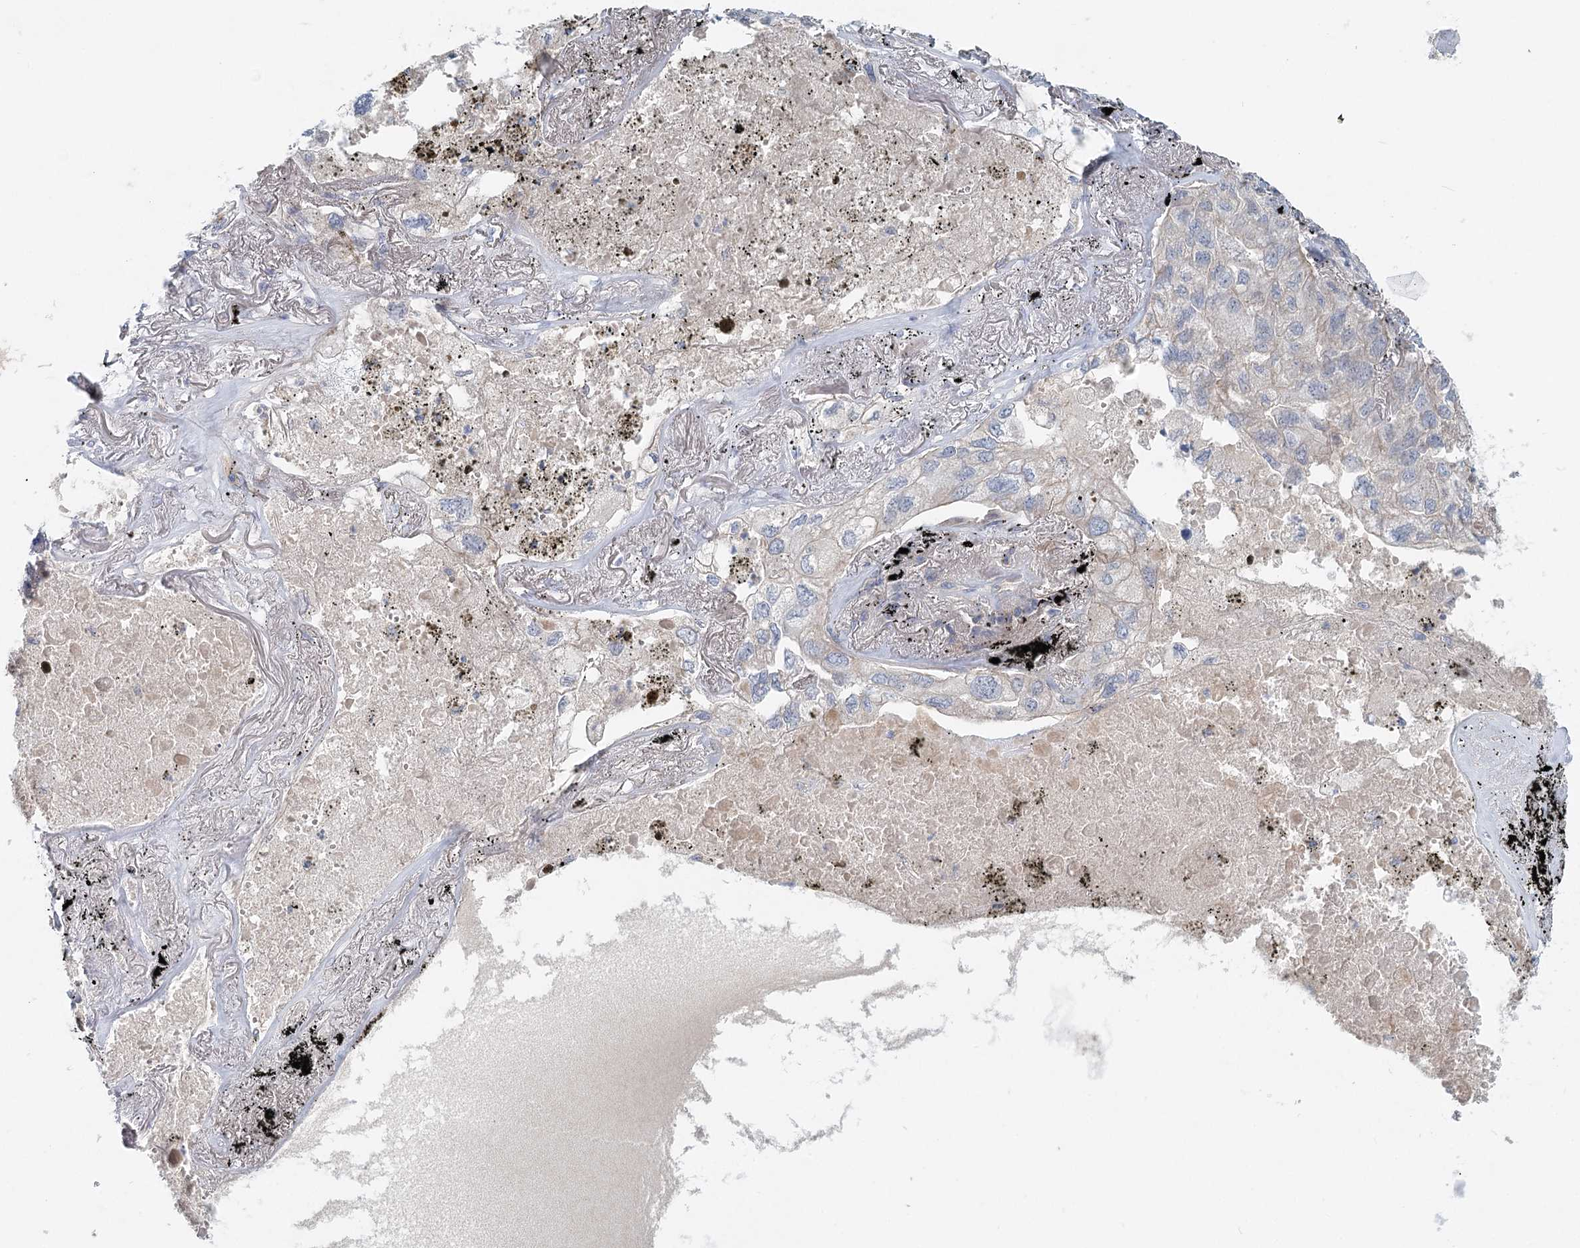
{"staining": {"intensity": "negative", "quantity": "none", "location": "none"}, "tissue": "lung cancer", "cell_type": "Tumor cells", "image_type": "cancer", "snomed": [{"axis": "morphology", "description": "Adenocarcinoma, NOS"}, {"axis": "topography", "description": "Lung"}], "caption": "Human lung cancer stained for a protein using immunohistochemistry (IHC) exhibits no staining in tumor cells.", "gene": "DNMBP", "patient": {"sex": "male", "age": 65}}